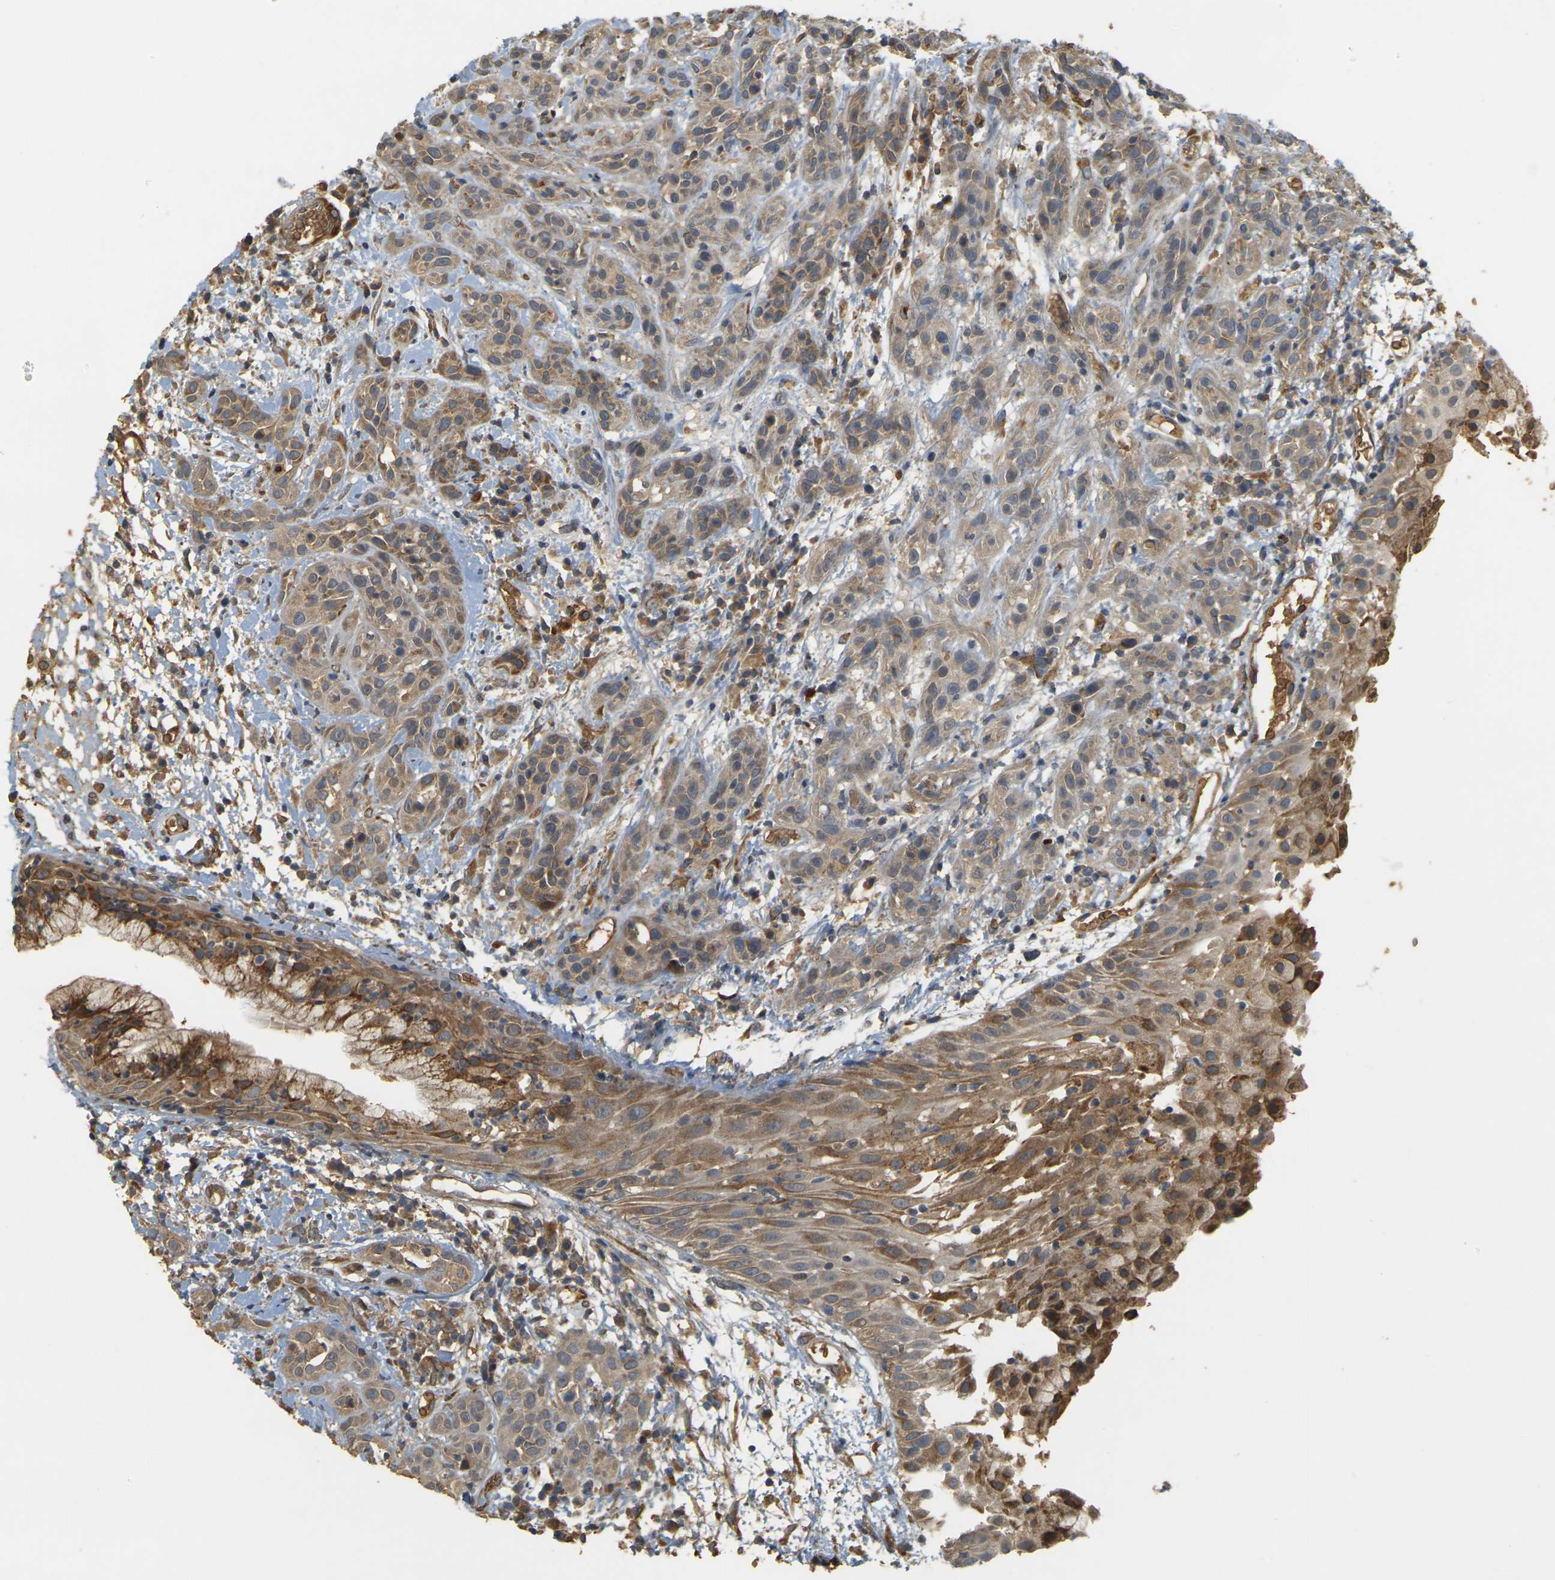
{"staining": {"intensity": "weak", "quantity": ">75%", "location": "cytoplasmic/membranous"}, "tissue": "head and neck cancer", "cell_type": "Tumor cells", "image_type": "cancer", "snomed": [{"axis": "morphology", "description": "Squamous cell carcinoma, NOS"}, {"axis": "topography", "description": "Head-Neck"}], "caption": "Immunohistochemical staining of head and neck cancer (squamous cell carcinoma) reveals low levels of weak cytoplasmic/membranous positivity in about >75% of tumor cells.", "gene": "MEGF9", "patient": {"sex": "male", "age": 62}}